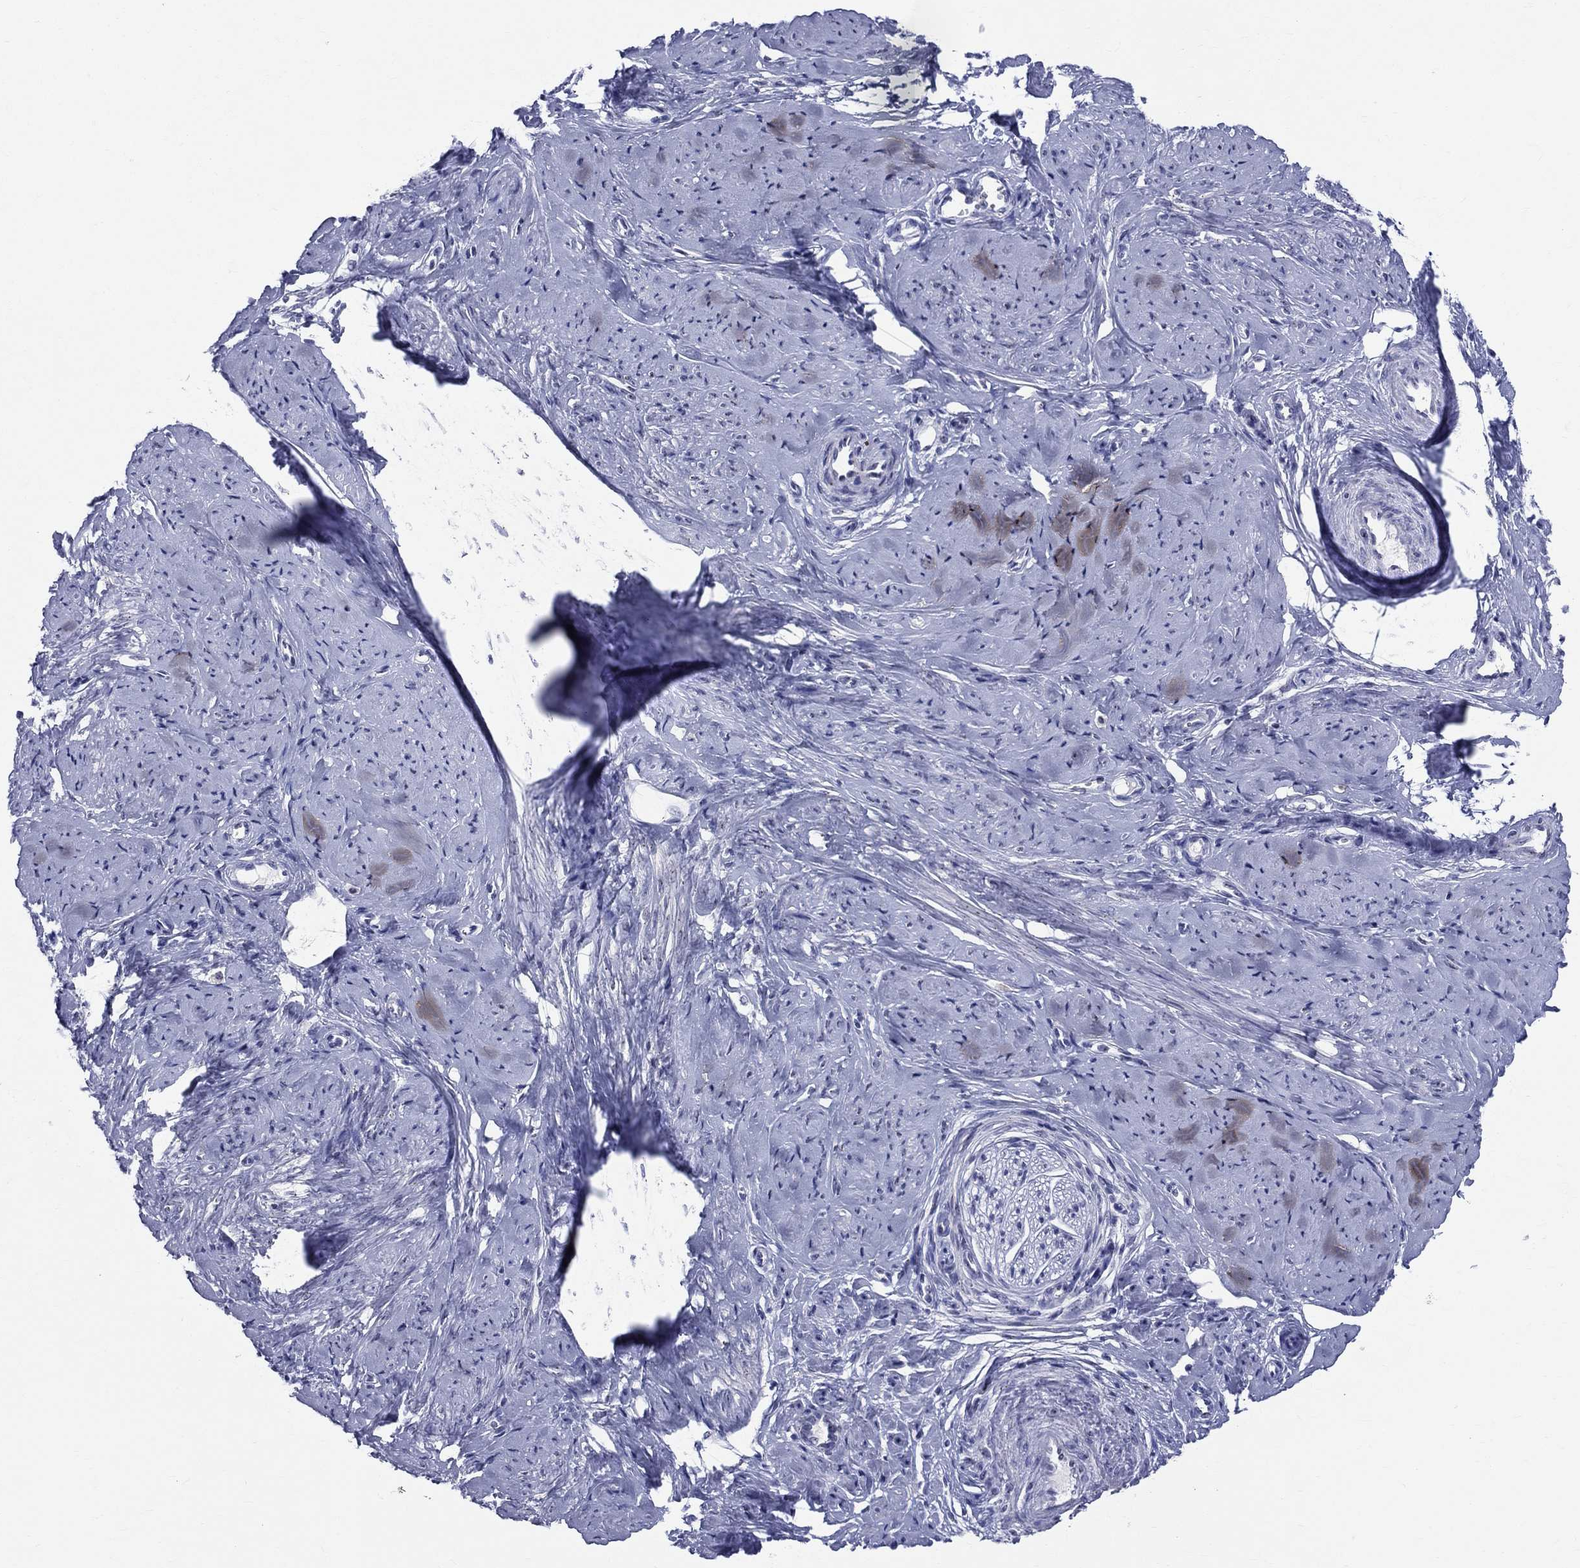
{"staining": {"intensity": "negative", "quantity": "none", "location": "none"}, "tissue": "smooth muscle", "cell_type": "Smooth muscle cells", "image_type": "normal", "snomed": [{"axis": "morphology", "description": "Normal tissue, NOS"}, {"axis": "topography", "description": "Smooth muscle"}], "caption": "An immunohistochemistry histopathology image of normal smooth muscle is shown. There is no staining in smooth muscle cells of smooth muscle. The staining is performed using DAB brown chromogen with nuclei counter-stained in using hematoxylin.", "gene": "CEP43", "patient": {"sex": "female", "age": 48}}